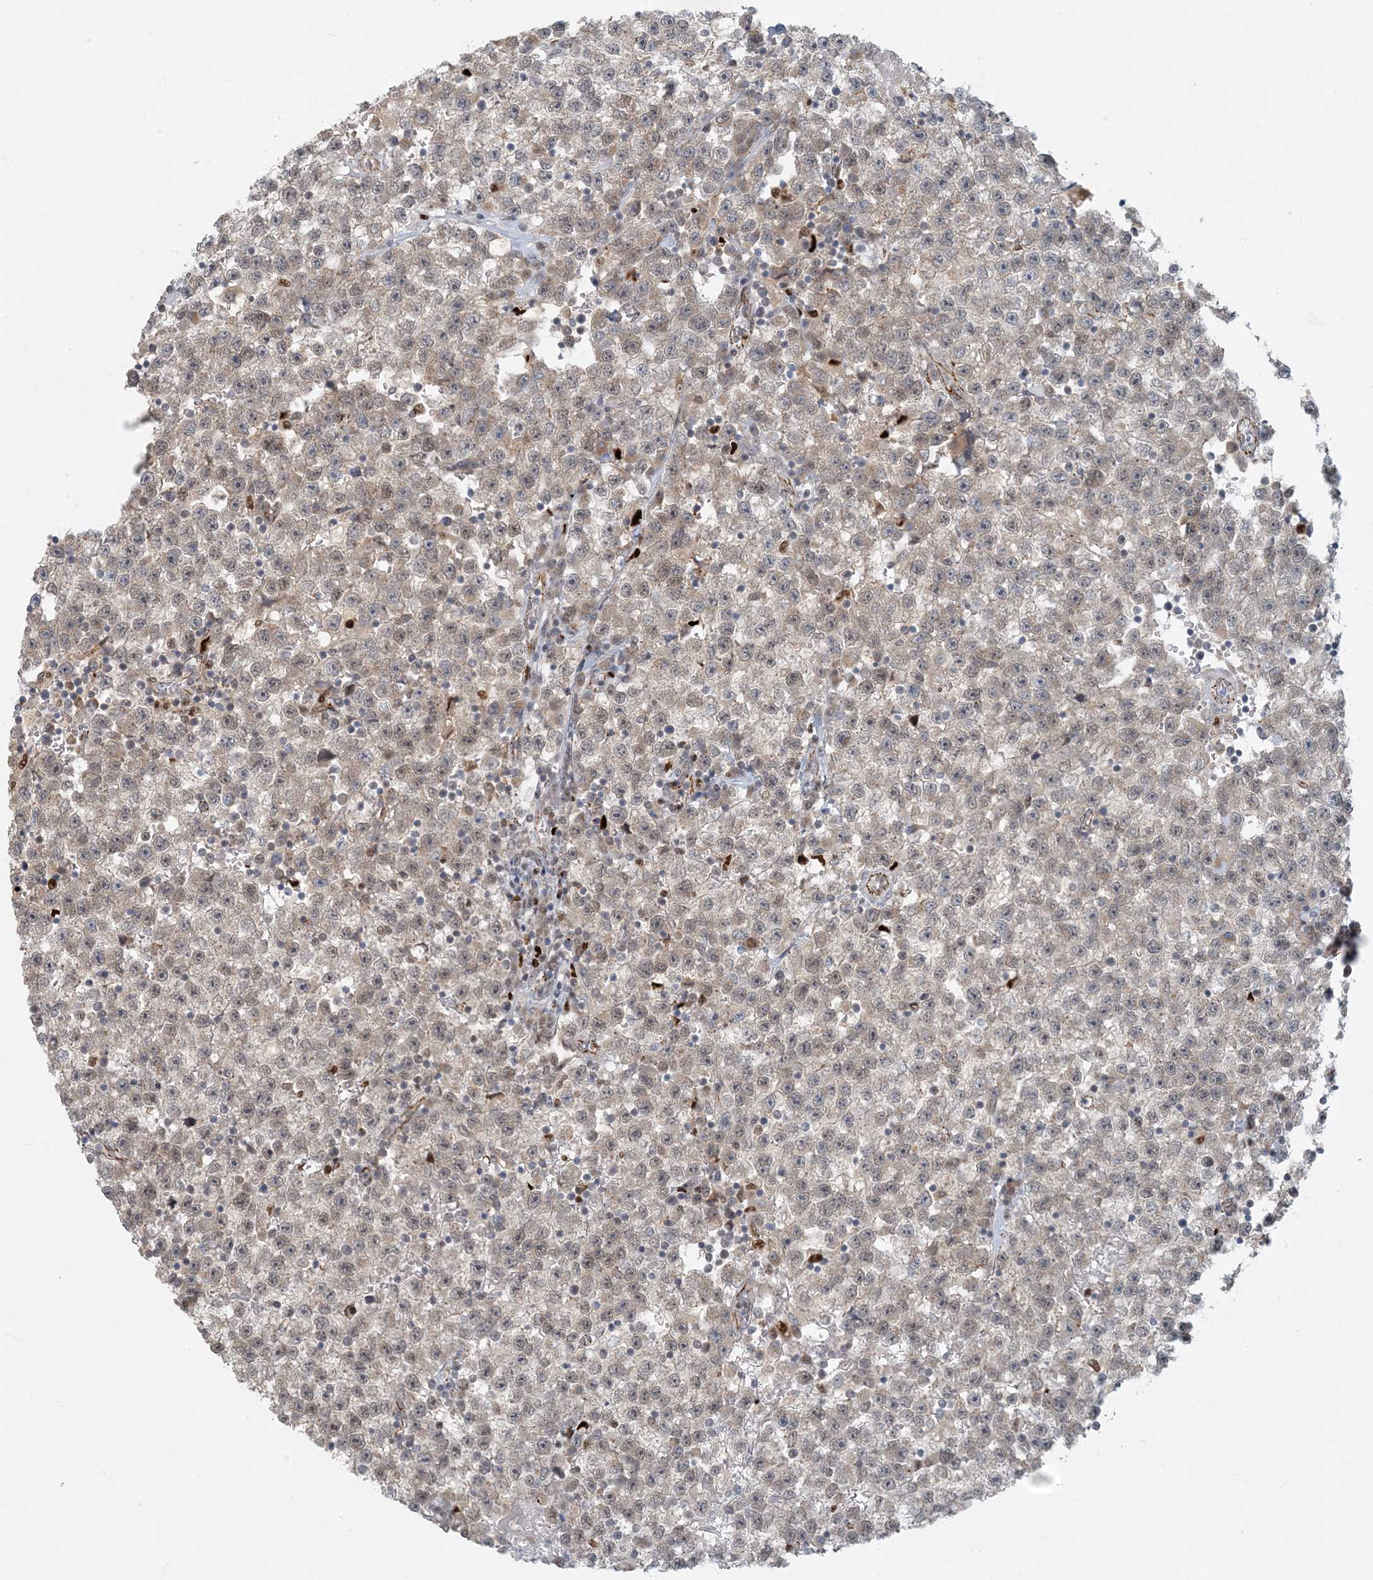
{"staining": {"intensity": "weak", "quantity": "<25%", "location": "cytoplasmic/membranous"}, "tissue": "testis cancer", "cell_type": "Tumor cells", "image_type": "cancer", "snomed": [{"axis": "morphology", "description": "Seminoma, NOS"}, {"axis": "topography", "description": "Testis"}], "caption": "IHC image of testis cancer stained for a protein (brown), which exhibits no staining in tumor cells.", "gene": "AK9", "patient": {"sex": "male", "age": 22}}